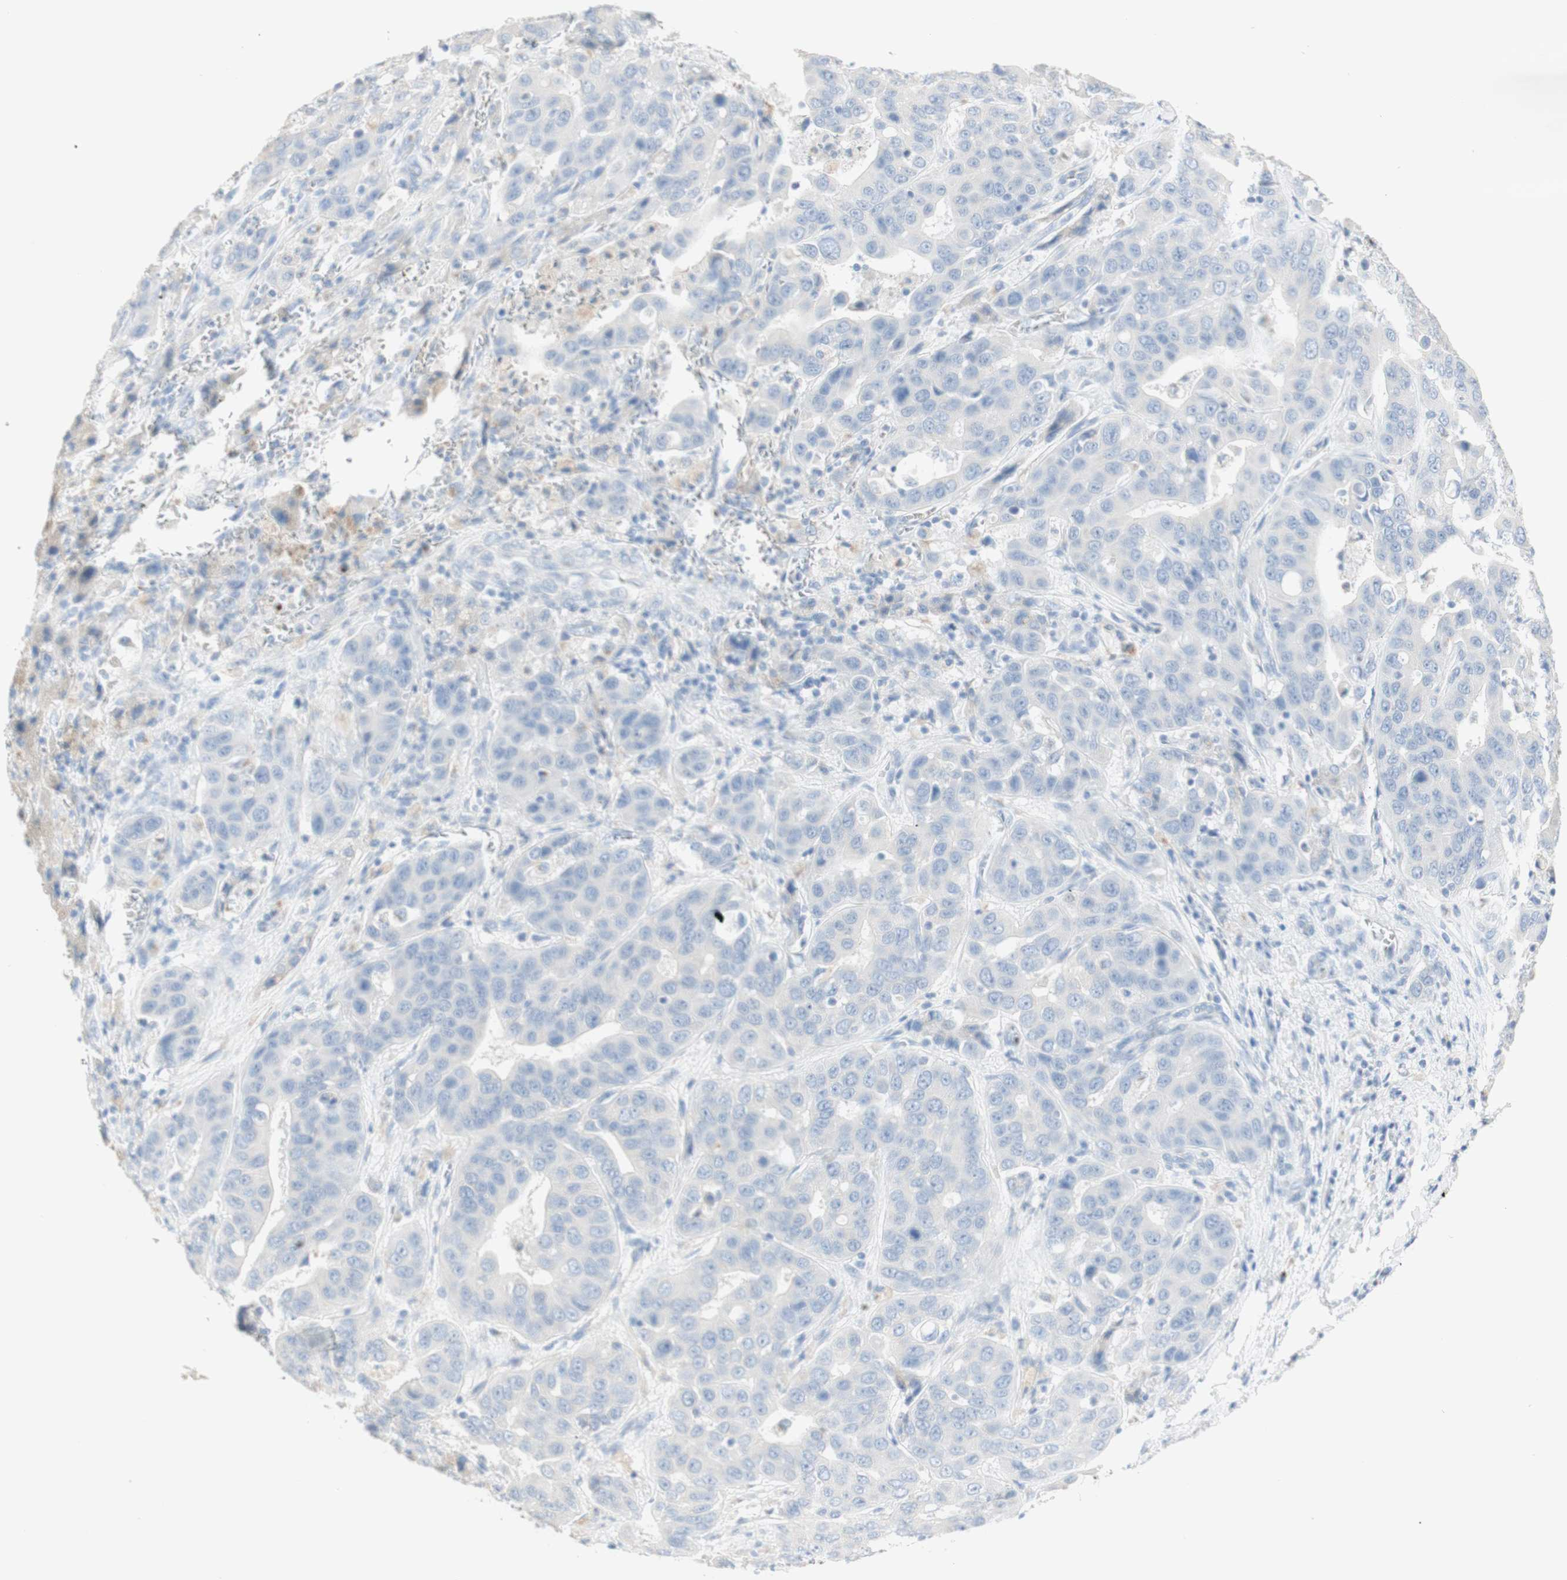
{"staining": {"intensity": "negative", "quantity": "none", "location": "none"}, "tissue": "liver cancer", "cell_type": "Tumor cells", "image_type": "cancer", "snomed": [{"axis": "morphology", "description": "Cholangiocarcinoma"}, {"axis": "topography", "description": "Liver"}], "caption": "Tumor cells show no significant staining in cholangiocarcinoma (liver).", "gene": "MANEA", "patient": {"sex": "female", "age": 52}}